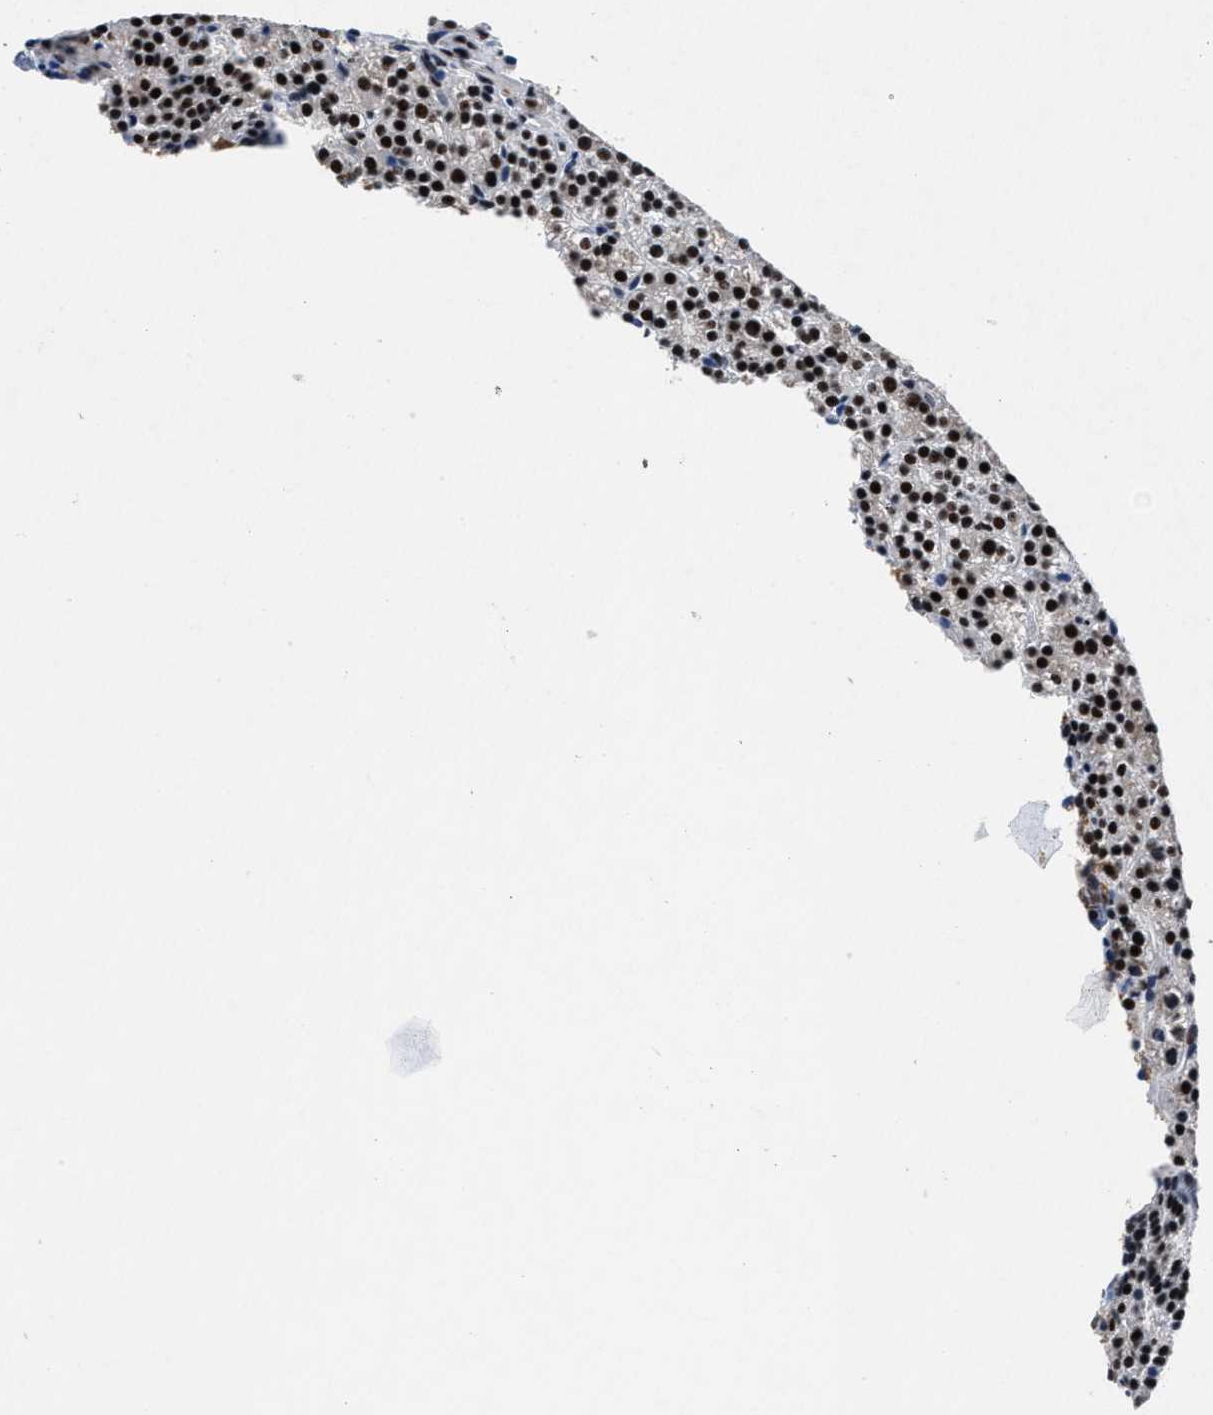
{"staining": {"intensity": "strong", "quantity": ">75%", "location": "nuclear"}, "tissue": "parathyroid gland", "cell_type": "Glandular cells", "image_type": "normal", "snomed": [{"axis": "morphology", "description": "Normal tissue, NOS"}, {"axis": "morphology", "description": "Adenoma, NOS"}, {"axis": "topography", "description": "Parathyroid gland"}], "caption": "Human parathyroid gland stained with a protein marker displays strong staining in glandular cells.", "gene": "ID3", "patient": {"sex": "female", "age": 74}}